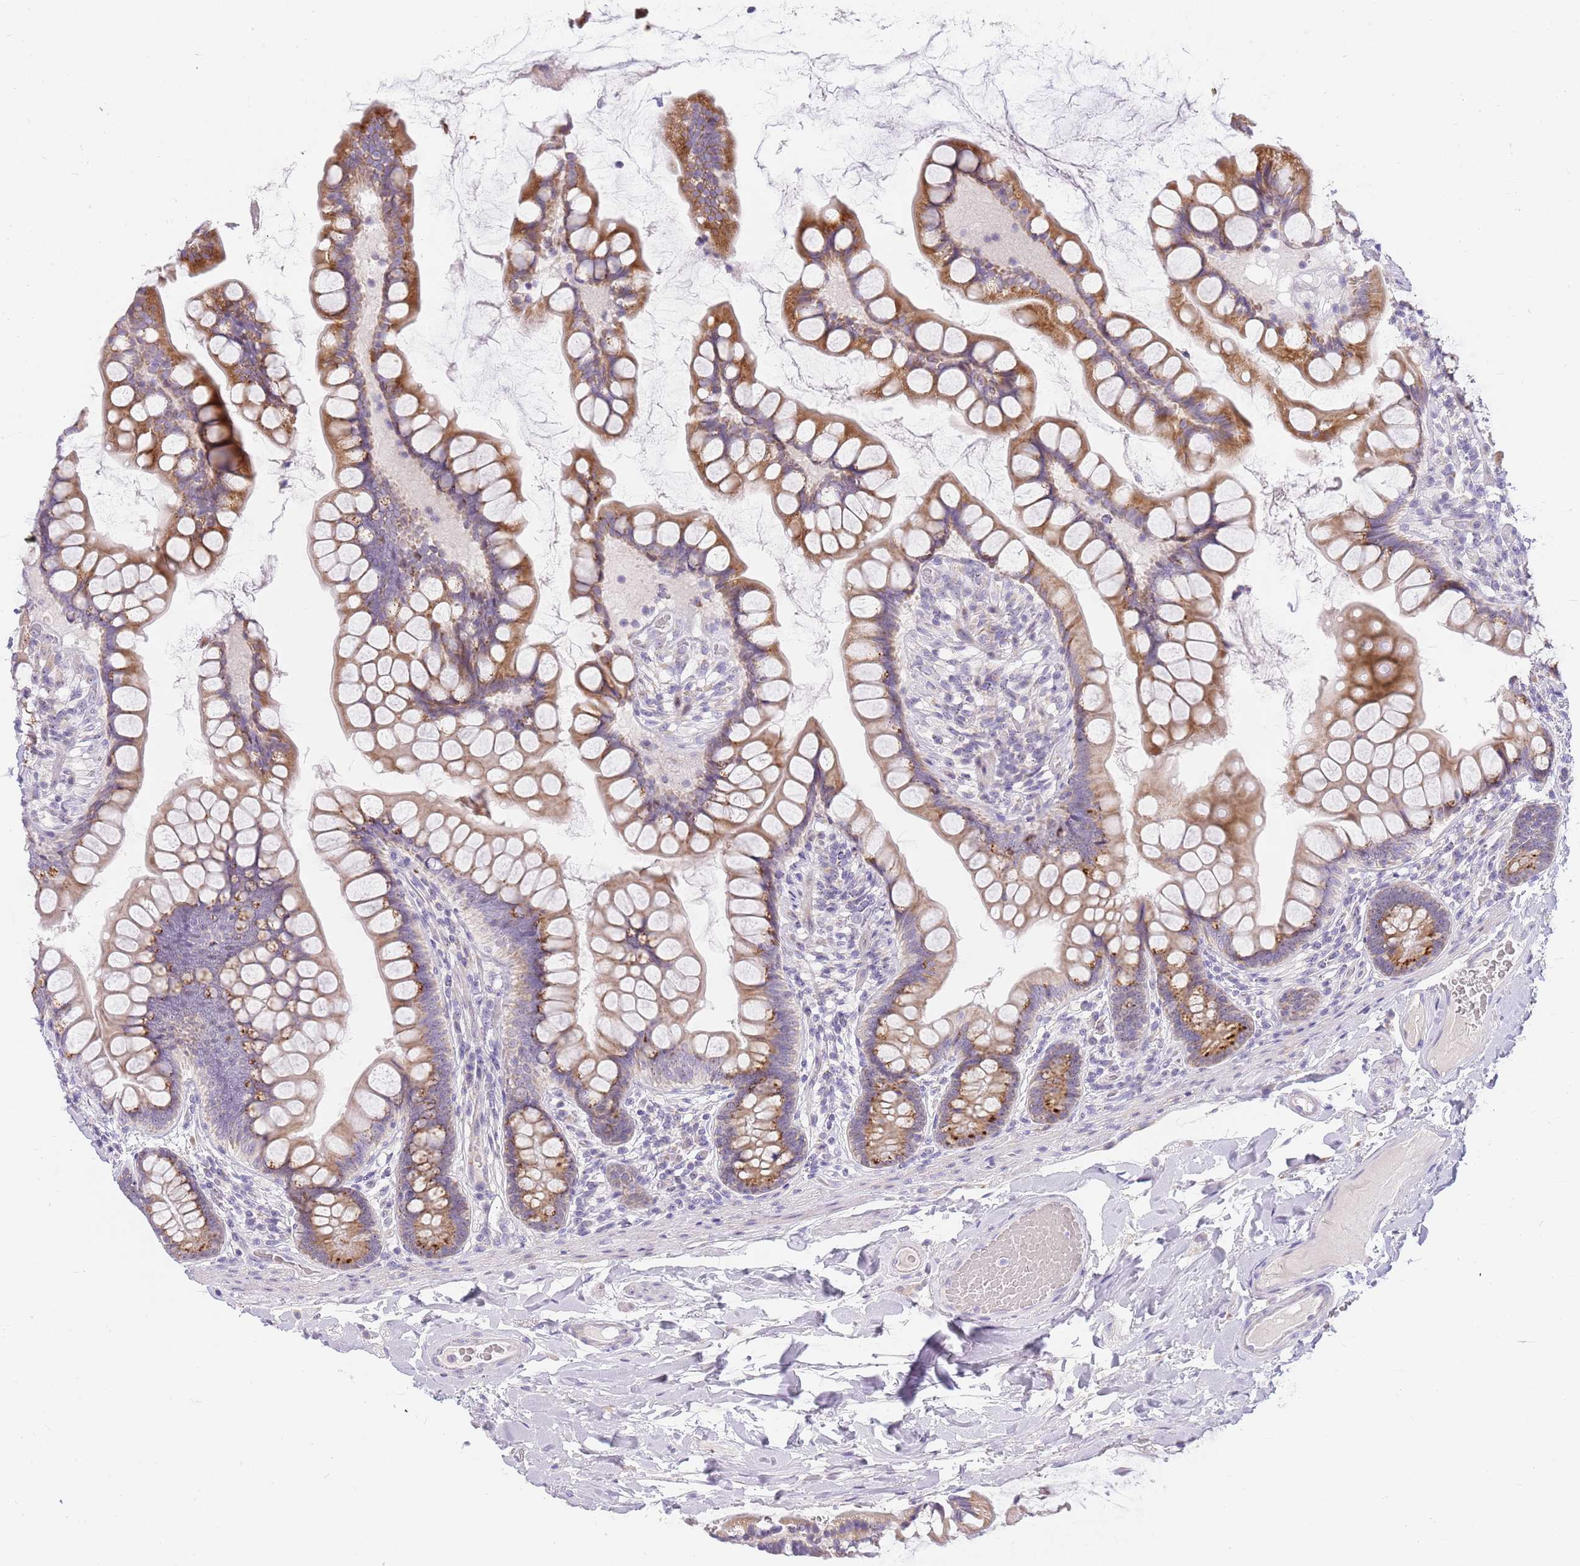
{"staining": {"intensity": "moderate", "quantity": ">75%", "location": "cytoplasmic/membranous"}, "tissue": "small intestine", "cell_type": "Glandular cells", "image_type": "normal", "snomed": [{"axis": "morphology", "description": "Normal tissue, NOS"}, {"axis": "topography", "description": "Small intestine"}], "caption": "Immunohistochemical staining of unremarkable small intestine demonstrates moderate cytoplasmic/membranous protein staining in about >75% of glandular cells. Using DAB (3,3'-diaminobenzidine) (brown) and hematoxylin (blue) stains, captured at high magnification using brightfield microscopy.", "gene": "DNAJA3", "patient": {"sex": "male", "age": 70}}